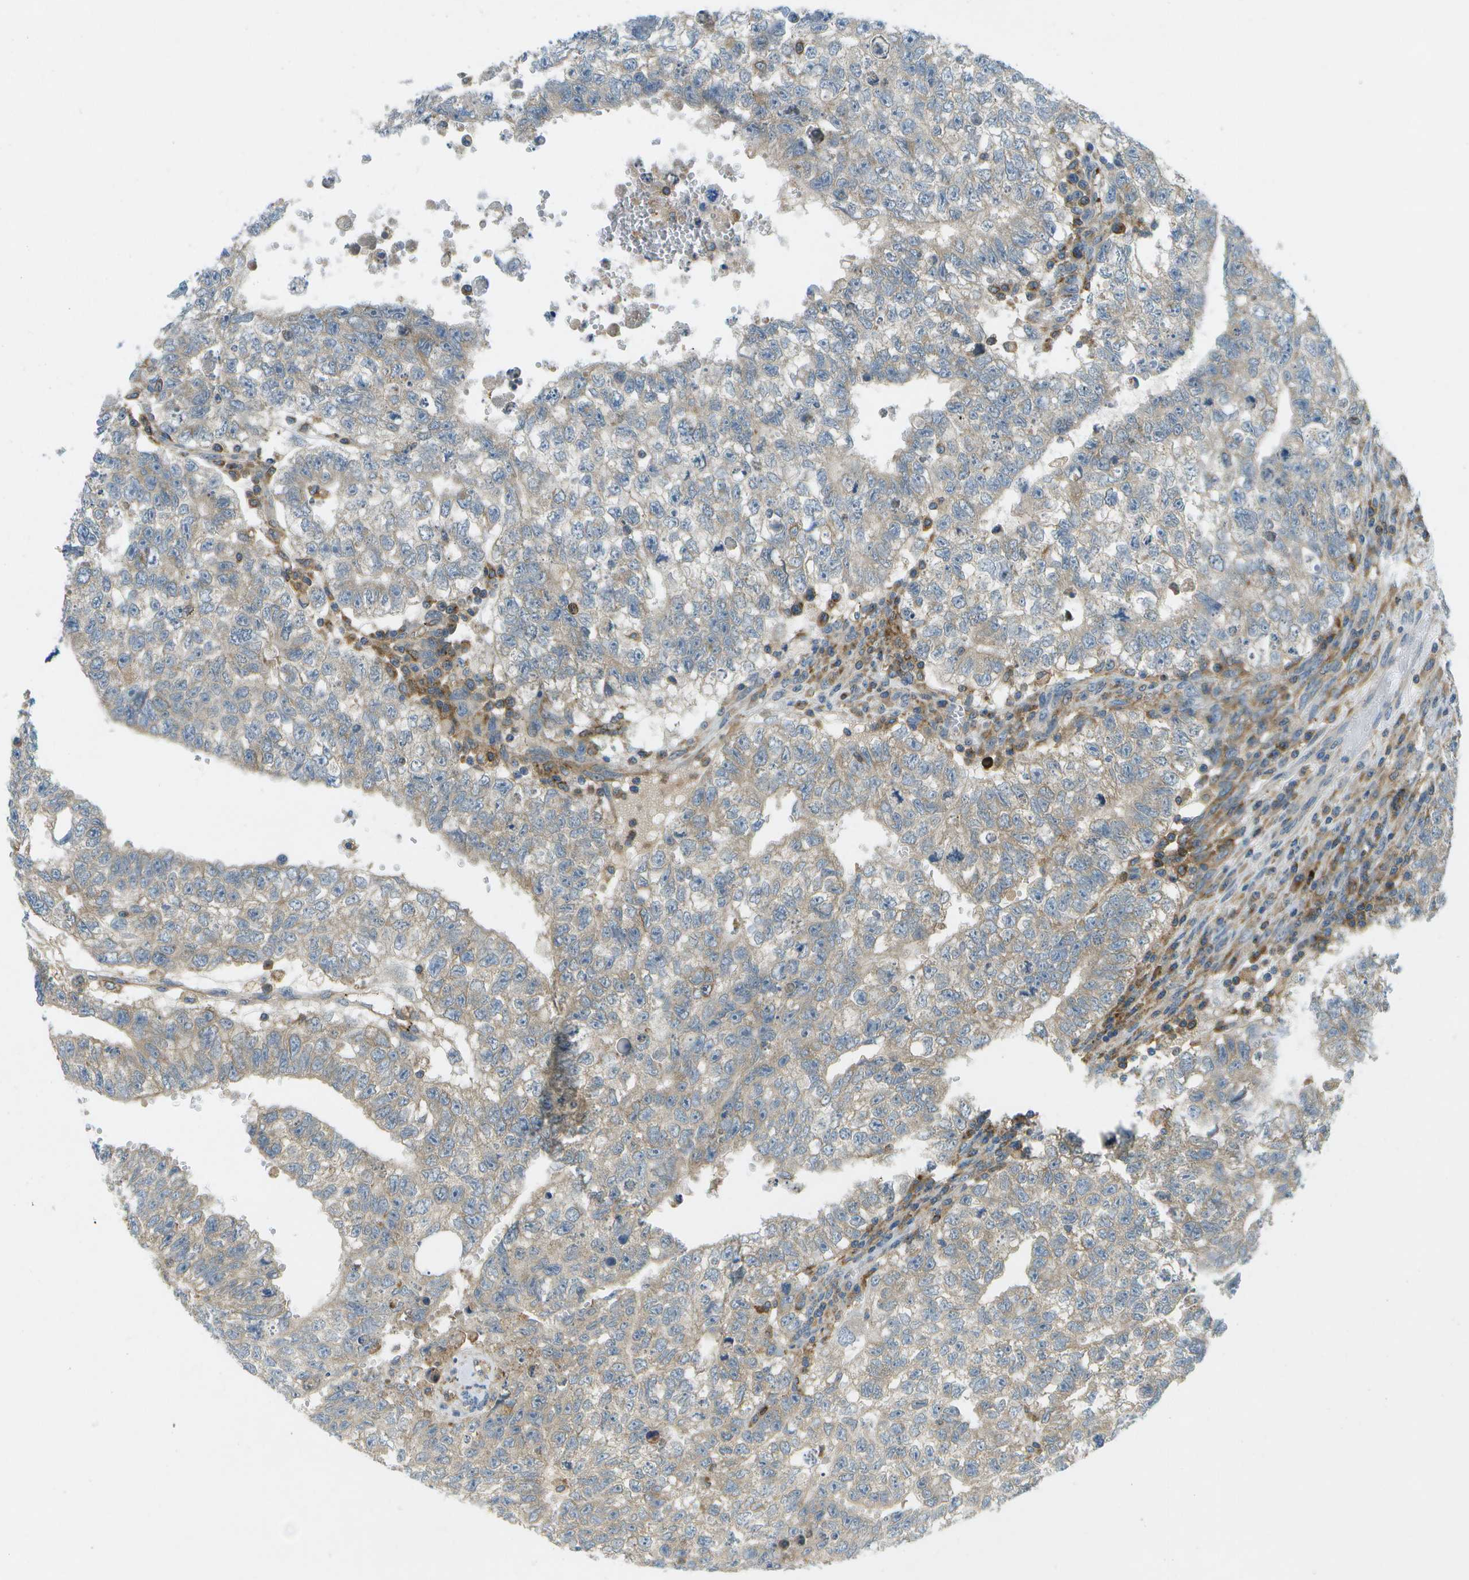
{"staining": {"intensity": "moderate", "quantity": "<25%", "location": "cytoplasmic/membranous"}, "tissue": "testis cancer", "cell_type": "Tumor cells", "image_type": "cancer", "snomed": [{"axis": "morphology", "description": "Seminoma, NOS"}, {"axis": "morphology", "description": "Carcinoma, Embryonal, NOS"}, {"axis": "topography", "description": "Testis"}], "caption": "The photomicrograph reveals immunohistochemical staining of testis cancer. There is moderate cytoplasmic/membranous positivity is appreciated in approximately <25% of tumor cells. (Brightfield microscopy of DAB IHC at high magnification).", "gene": "WNK2", "patient": {"sex": "male", "age": 38}}